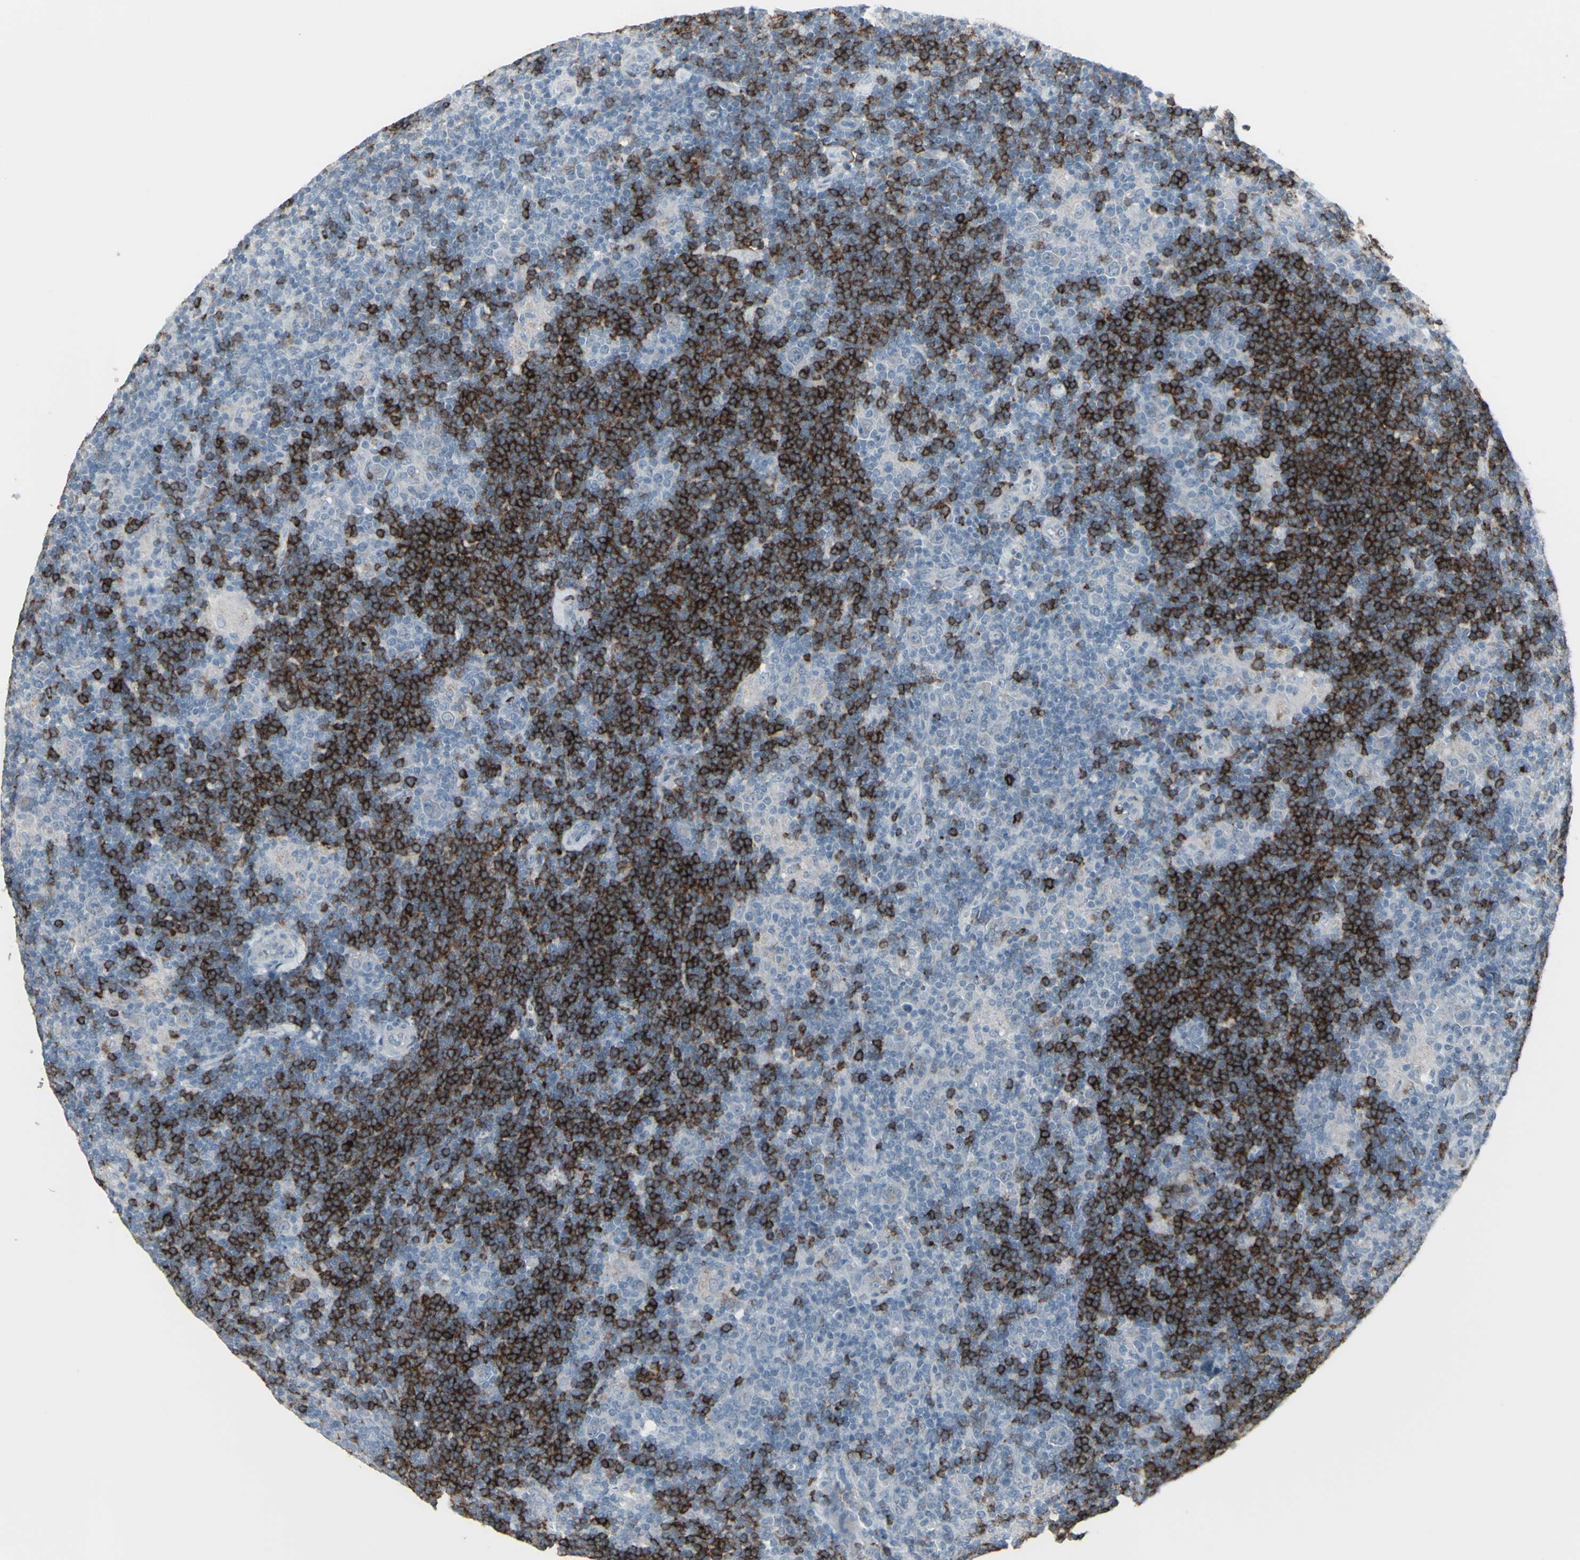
{"staining": {"intensity": "weak", "quantity": ">75%", "location": "cytoplasmic/membranous"}, "tissue": "lymphoma", "cell_type": "Tumor cells", "image_type": "cancer", "snomed": [{"axis": "morphology", "description": "Hodgkin's disease, NOS"}, {"axis": "topography", "description": "Lymph node"}], "caption": "Immunohistochemistry image of human lymphoma stained for a protein (brown), which exhibits low levels of weak cytoplasmic/membranous staining in approximately >75% of tumor cells.", "gene": "CD79B", "patient": {"sex": "female", "age": 57}}